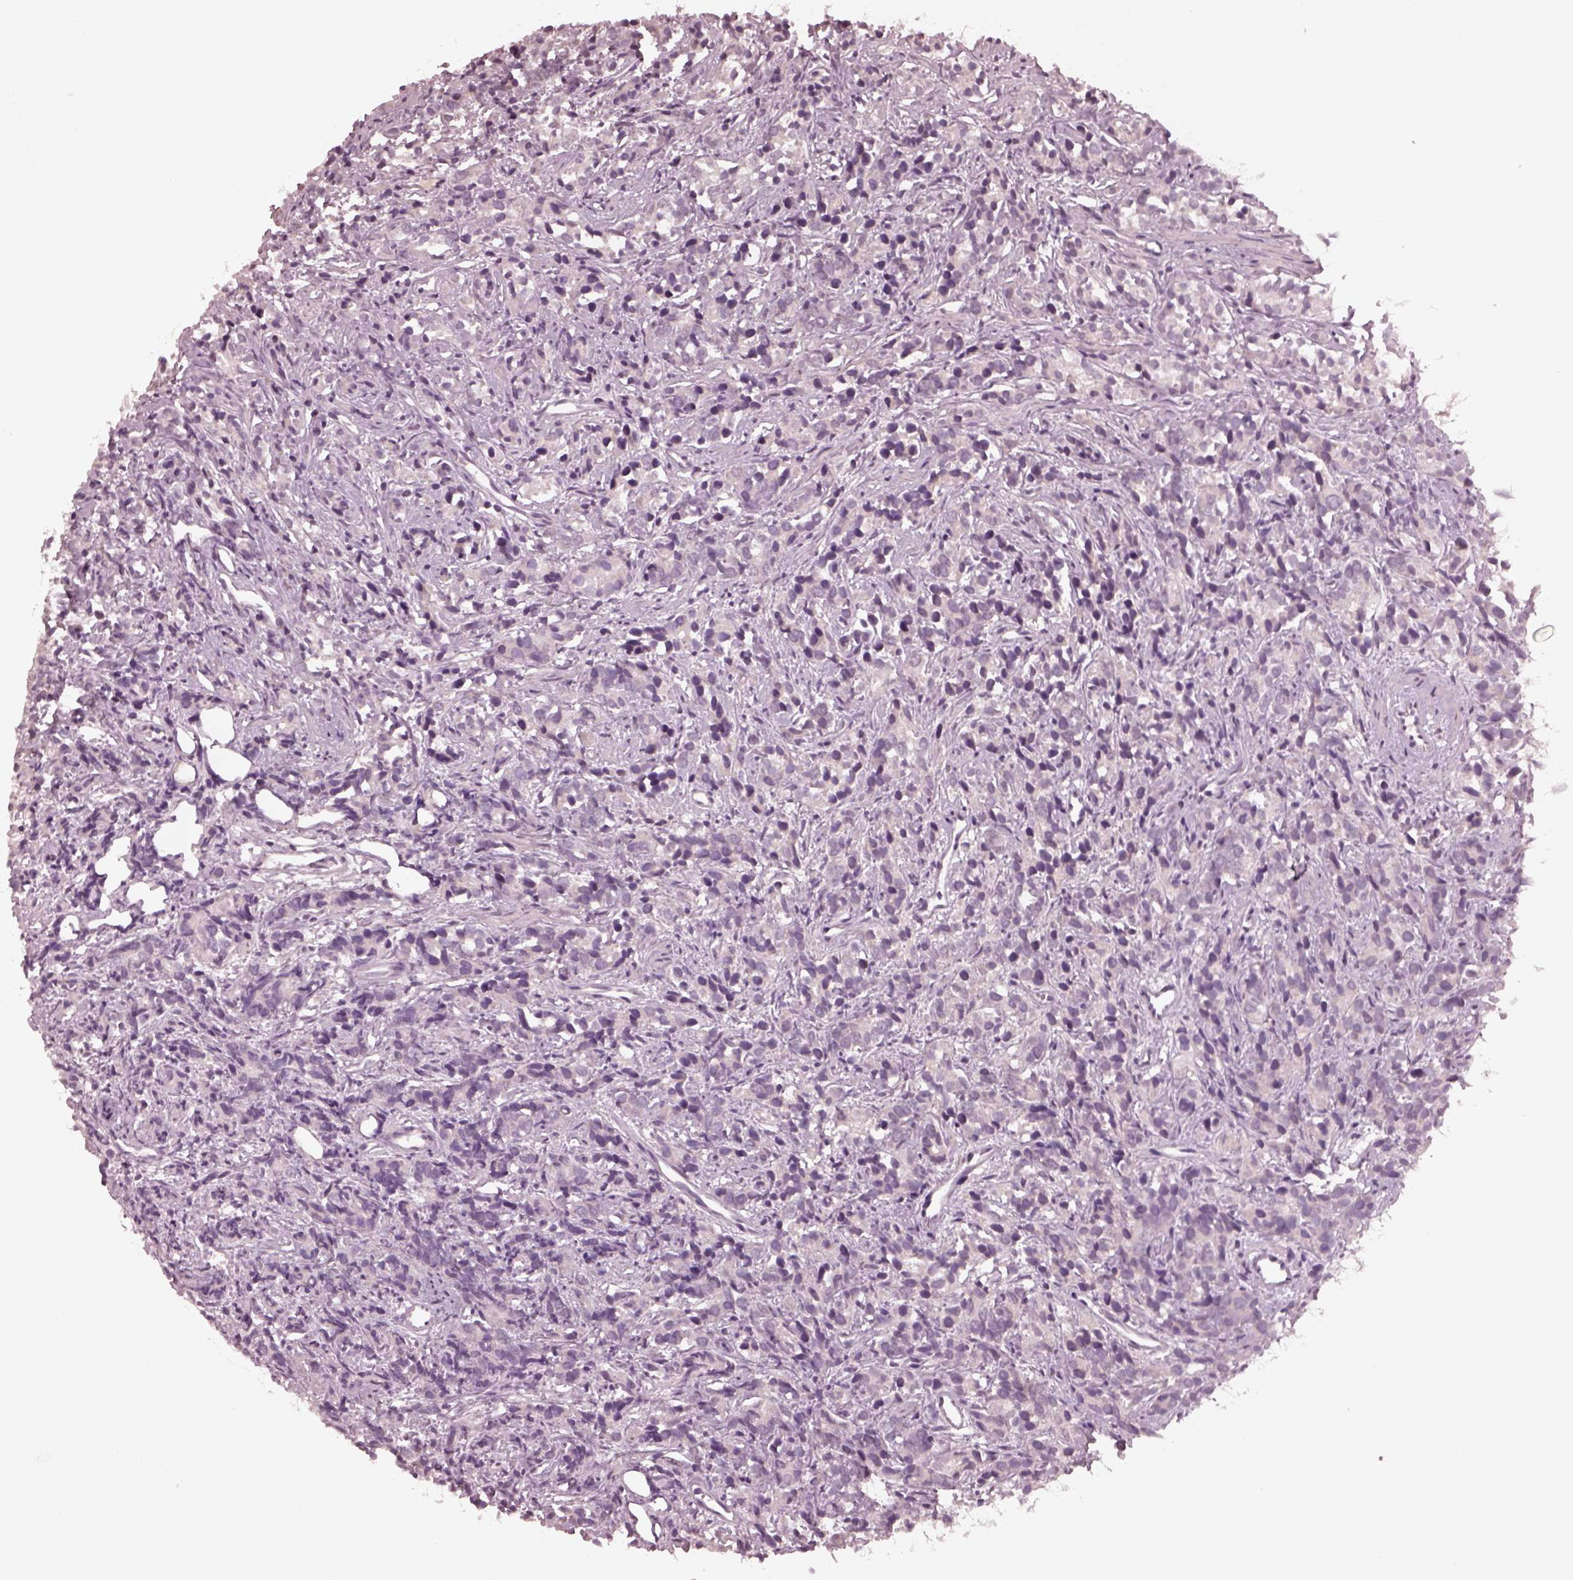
{"staining": {"intensity": "negative", "quantity": "none", "location": "none"}, "tissue": "prostate cancer", "cell_type": "Tumor cells", "image_type": "cancer", "snomed": [{"axis": "morphology", "description": "Adenocarcinoma, High grade"}, {"axis": "topography", "description": "Prostate"}], "caption": "Prostate high-grade adenocarcinoma was stained to show a protein in brown. There is no significant positivity in tumor cells.", "gene": "KRT79", "patient": {"sex": "male", "age": 84}}